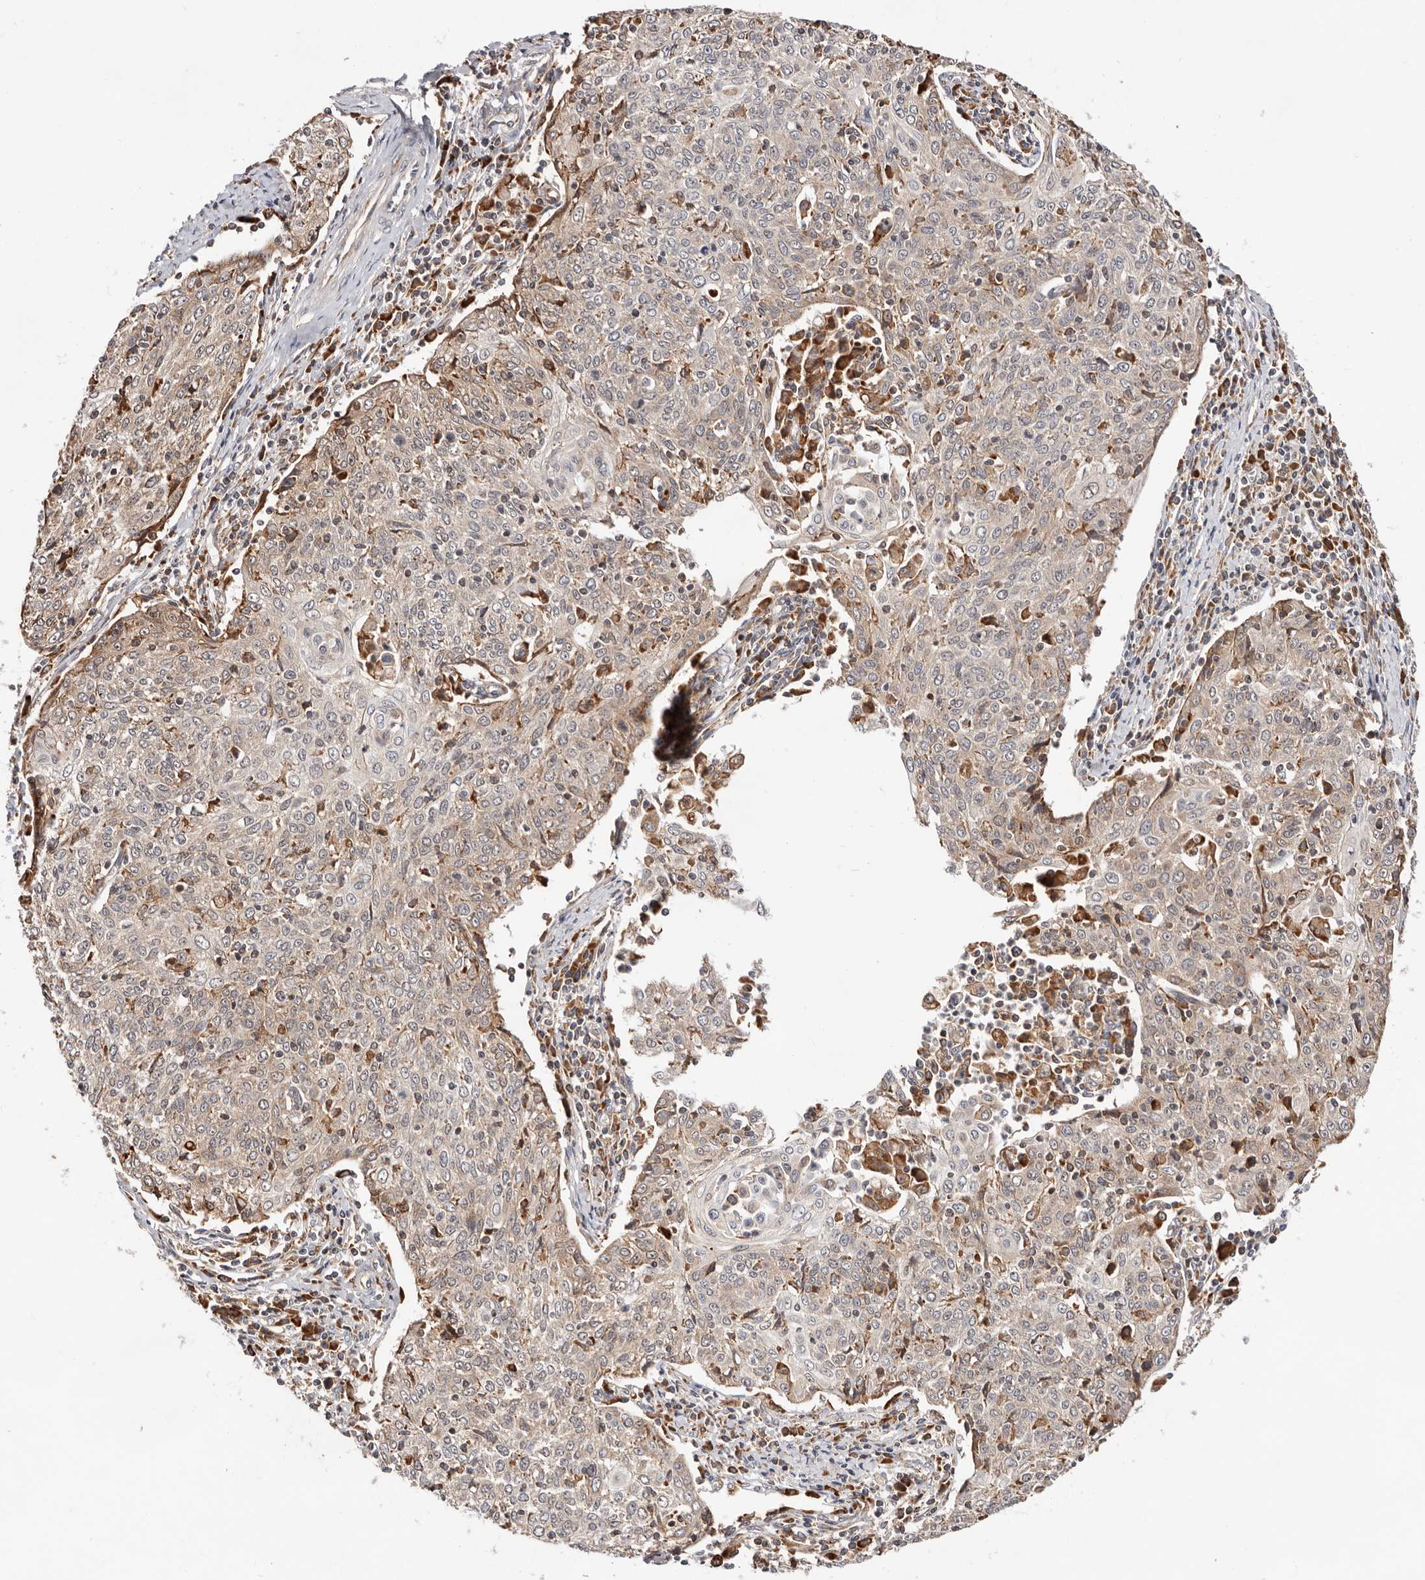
{"staining": {"intensity": "weak", "quantity": ">75%", "location": "cytoplasmic/membranous"}, "tissue": "cervical cancer", "cell_type": "Tumor cells", "image_type": "cancer", "snomed": [{"axis": "morphology", "description": "Squamous cell carcinoma, NOS"}, {"axis": "topography", "description": "Cervix"}], "caption": "Immunohistochemistry image of neoplastic tissue: cervical squamous cell carcinoma stained using immunohistochemistry (IHC) reveals low levels of weak protein expression localized specifically in the cytoplasmic/membranous of tumor cells, appearing as a cytoplasmic/membranous brown color.", "gene": "RNF213", "patient": {"sex": "female", "age": 48}}